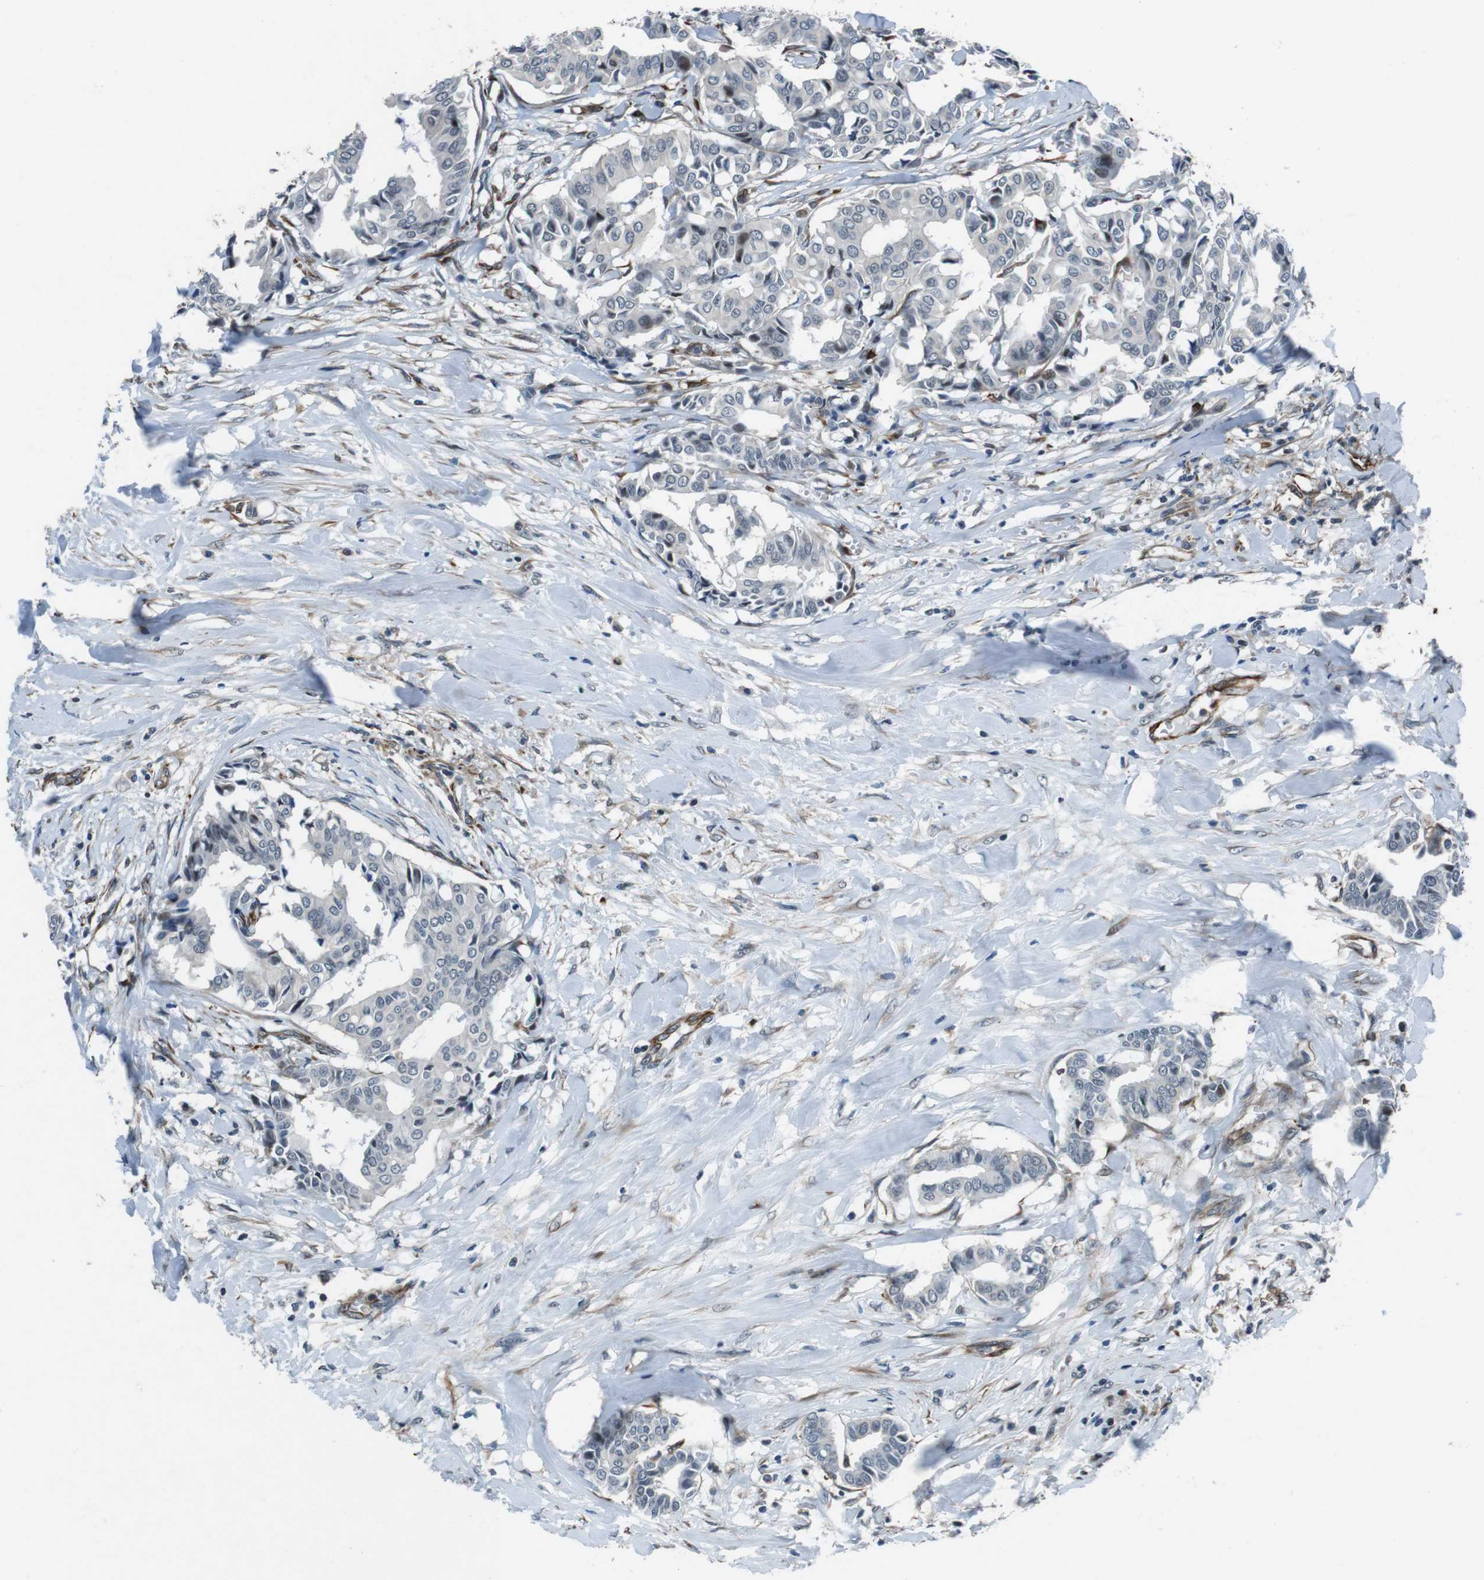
{"staining": {"intensity": "negative", "quantity": "none", "location": "none"}, "tissue": "head and neck cancer", "cell_type": "Tumor cells", "image_type": "cancer", "snomed": [{"axis": "morphology", "description": "Adenocarcinoma, NOS"}, {"axis": "topography", "description": "Salivary gland"}, {"axis": "topography", "description": "Head-Neck"}], "caption": "High power microscopy histopathology image of an IHC histopathology image of head and neck cancer (adenocarcinoma), revealing no significant staining in tumor cells.", "gene": "LRRC49", "patient": {"sex": "female", "age": 59}}